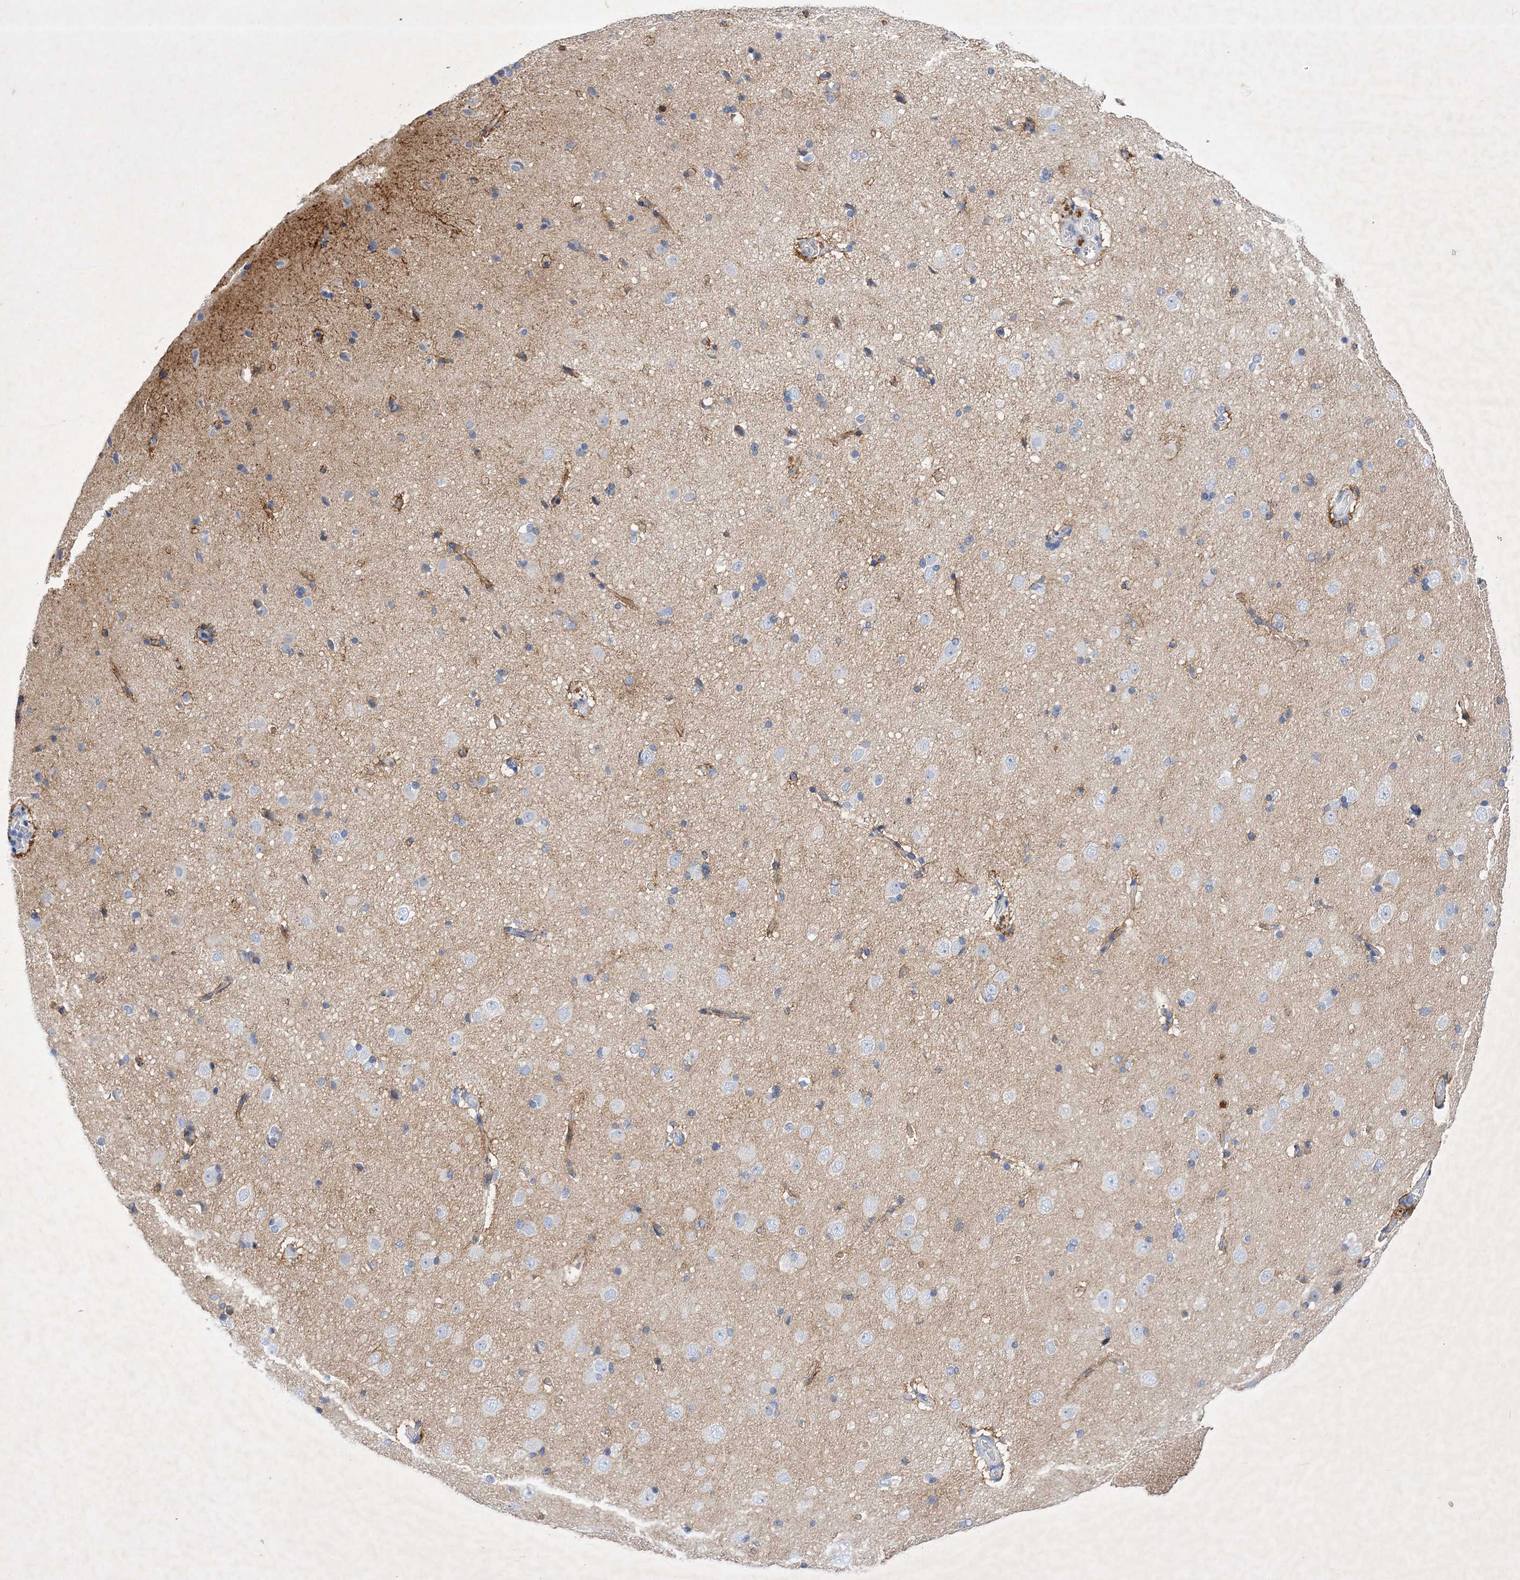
{"staining": {"intensity": "moderate", "quantity": "25%-75%", "location": "cytoplasmic/membranous"}, "tissue": "cerebral cortex", "cell_type": "Endothelial cells", "image_type": "normal", "snomed": [{"axis": "morphology", "description": "Normal tissue, NOS"}, {"axis": "topography", "description": "Cerebral cortex"}], "caption": "Immunohistochemical staining of unremarkable human cerebral cortex reveals moderate cytoplasmic/membranous protein positivity in about 25%-75% of endothelial cells.", "gene": "GPN1", "patient": {"sex": "male", "age": 34}}